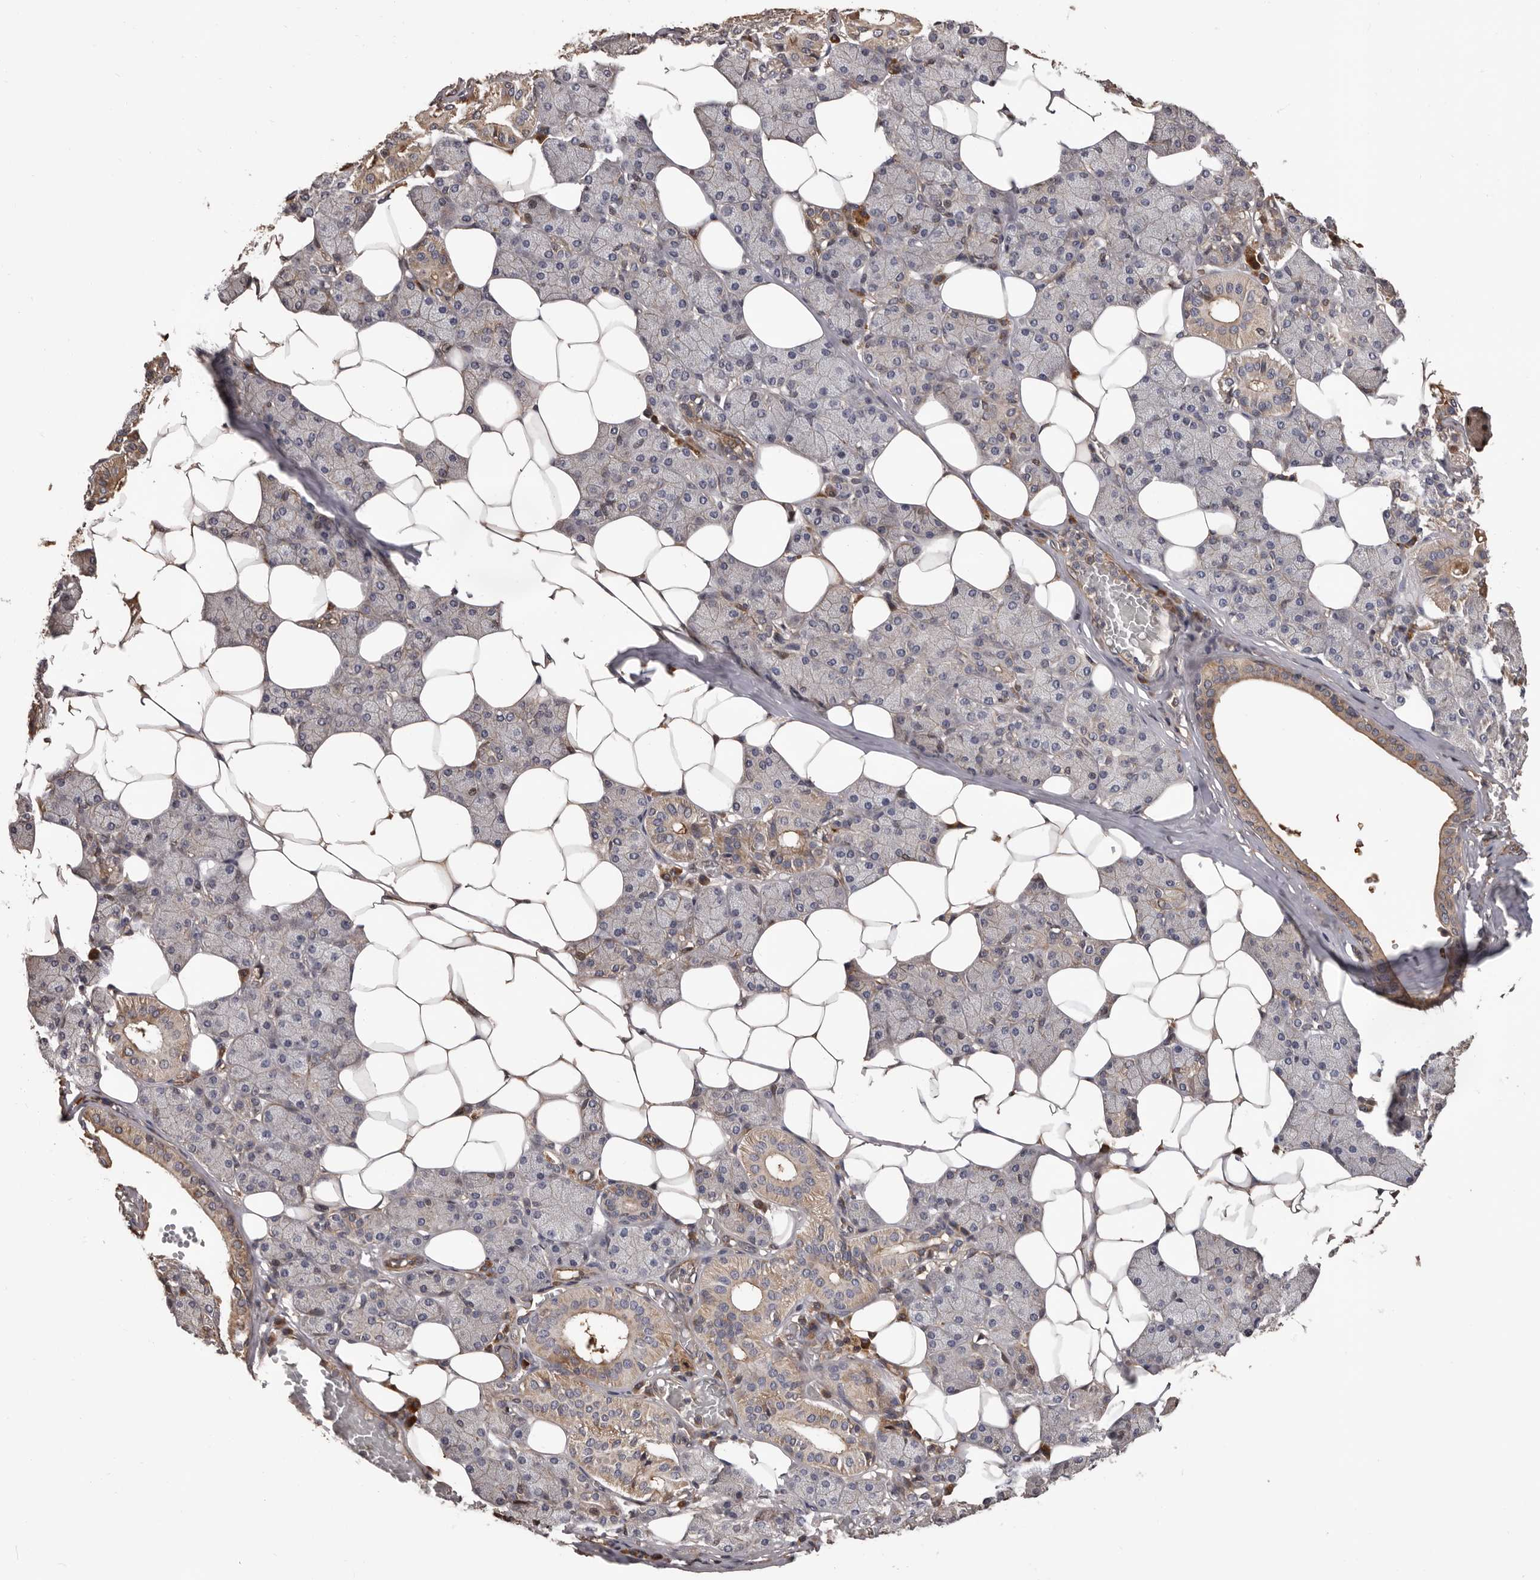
{"staining": {"intensity": "moderate", "quantity": "25%-75%", "location": "cytoplasmic/membranous"}, "tissue": "salivary gland", "cell_type": "Glandular cells", "image_type": "normal", "snomed": [{"axis": "morphology", "description": "Normal tissue, NOS"}, {"axis": "topography", "description": "Salivary gland"}], "caption": "DAB (3,3'-diaminobenzidine) immunohistochemical staining of normal human salivary gland demonstrates moderate cytoplasmic/membranous protein positivity in about 25%-75% of glandular cells. The staining is performed using DAB brown chromogen to label protein expression. The nuclei are counter-stained blue using hematoxylin.", "gene": "ADAMTS2", "patient": {"sex": "female", "age": 33}}